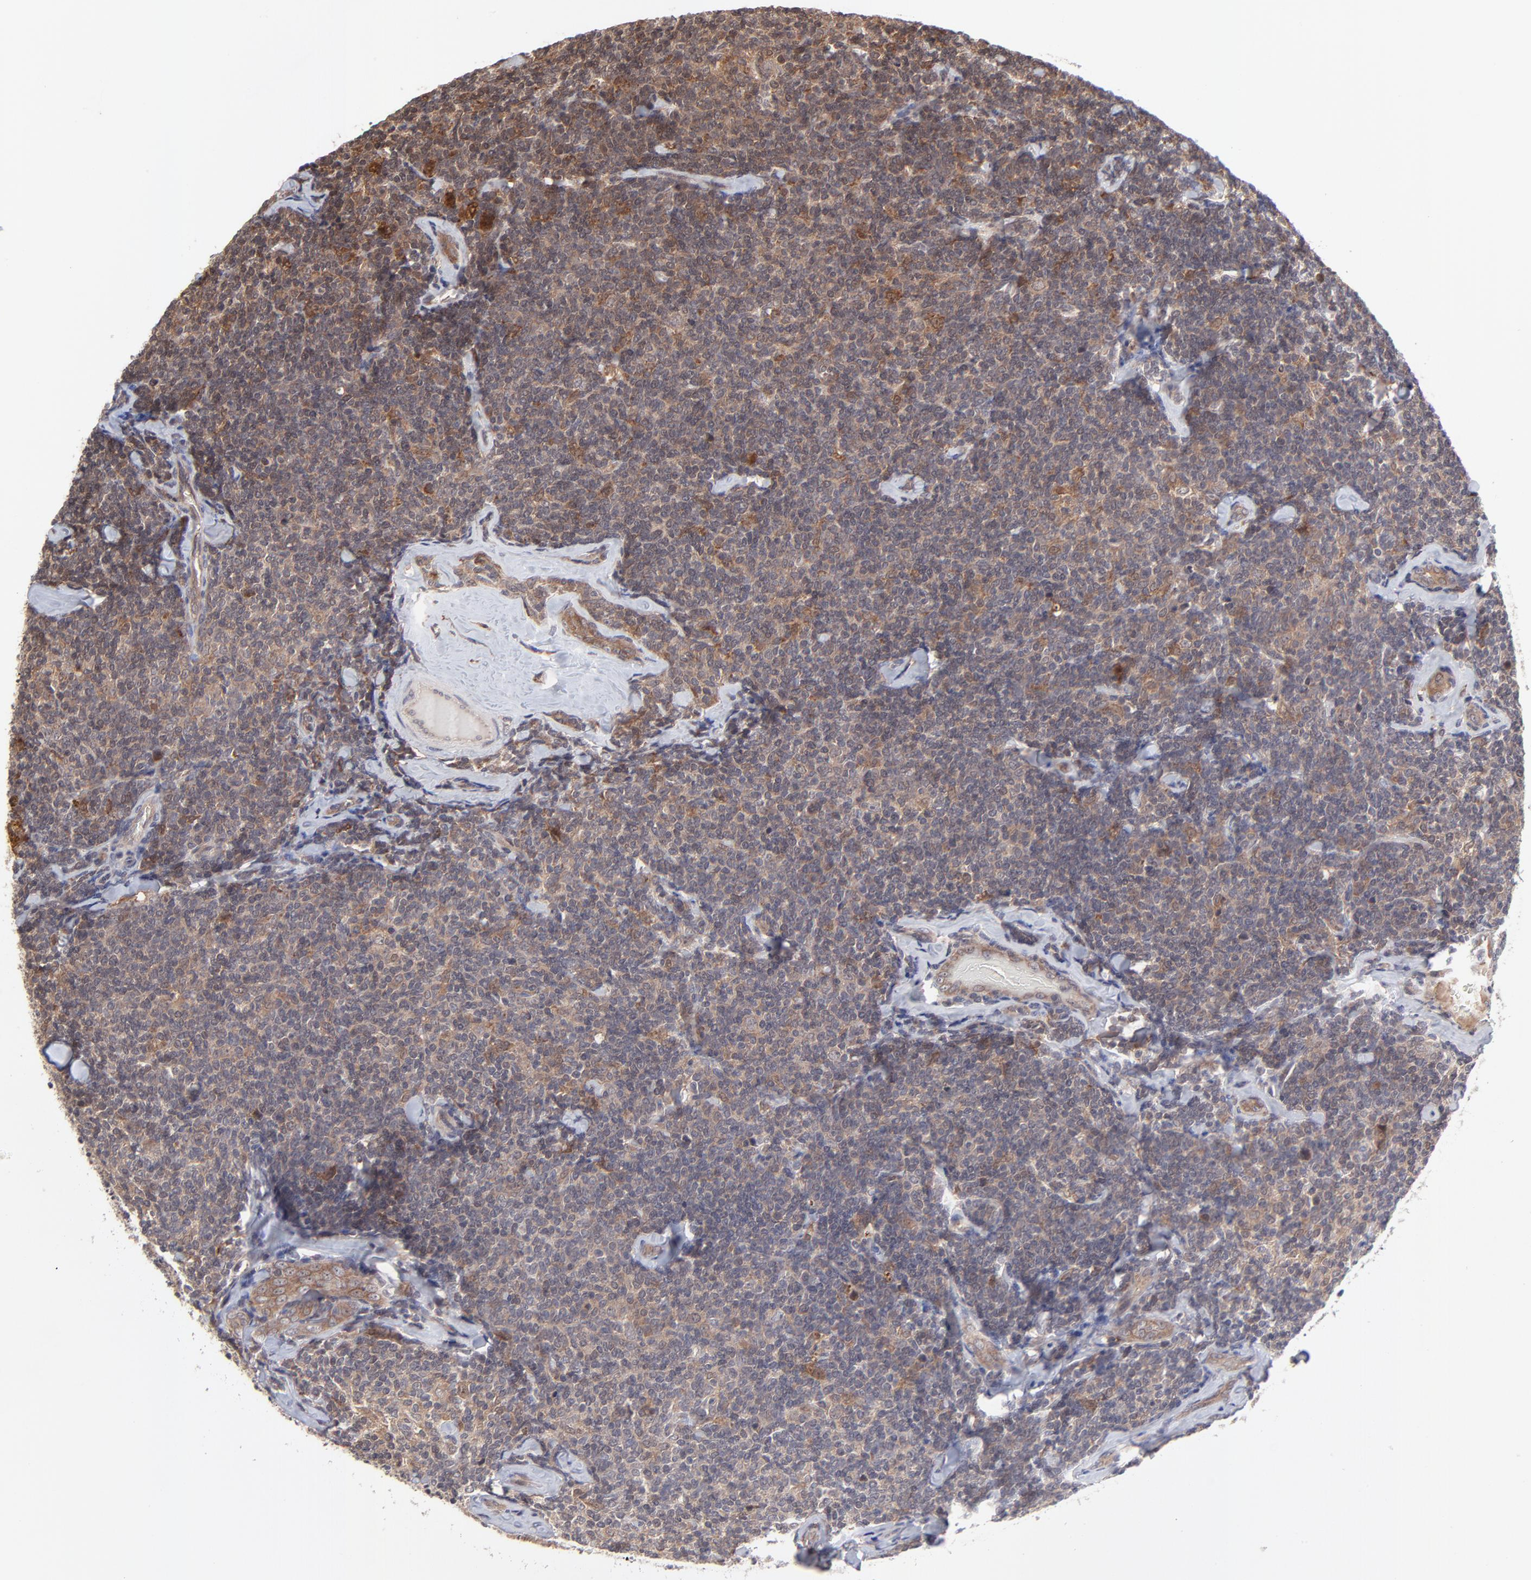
{"staining": {"intensity": "moderate", "quantity": "<25%", "location": "cytoplasmic/membranous"}, "tissue": "lymphoma", "cell_type": "Tumor cells", "image_type": "cancer", "snomed": [{"axis": "morphology", "description": "Malignant lymphoma, non-Hodgkin's type, Low grade"}, {"axis": "topography", "description": "Lymph node"}], "caption": "High-magnification brightfield microscopy of lymphoma stained with DAB (brown) and counterstained with hematoxylin (blue). tumor cells exhibit moderate cytoplasmic/membranous staining is seen in about<25% of cells. (DAB IHC, brown staining for protein, blue staining for nuclei).", "gene": "UBE2L6", "patient": {"sex": "female", "age": 56}}